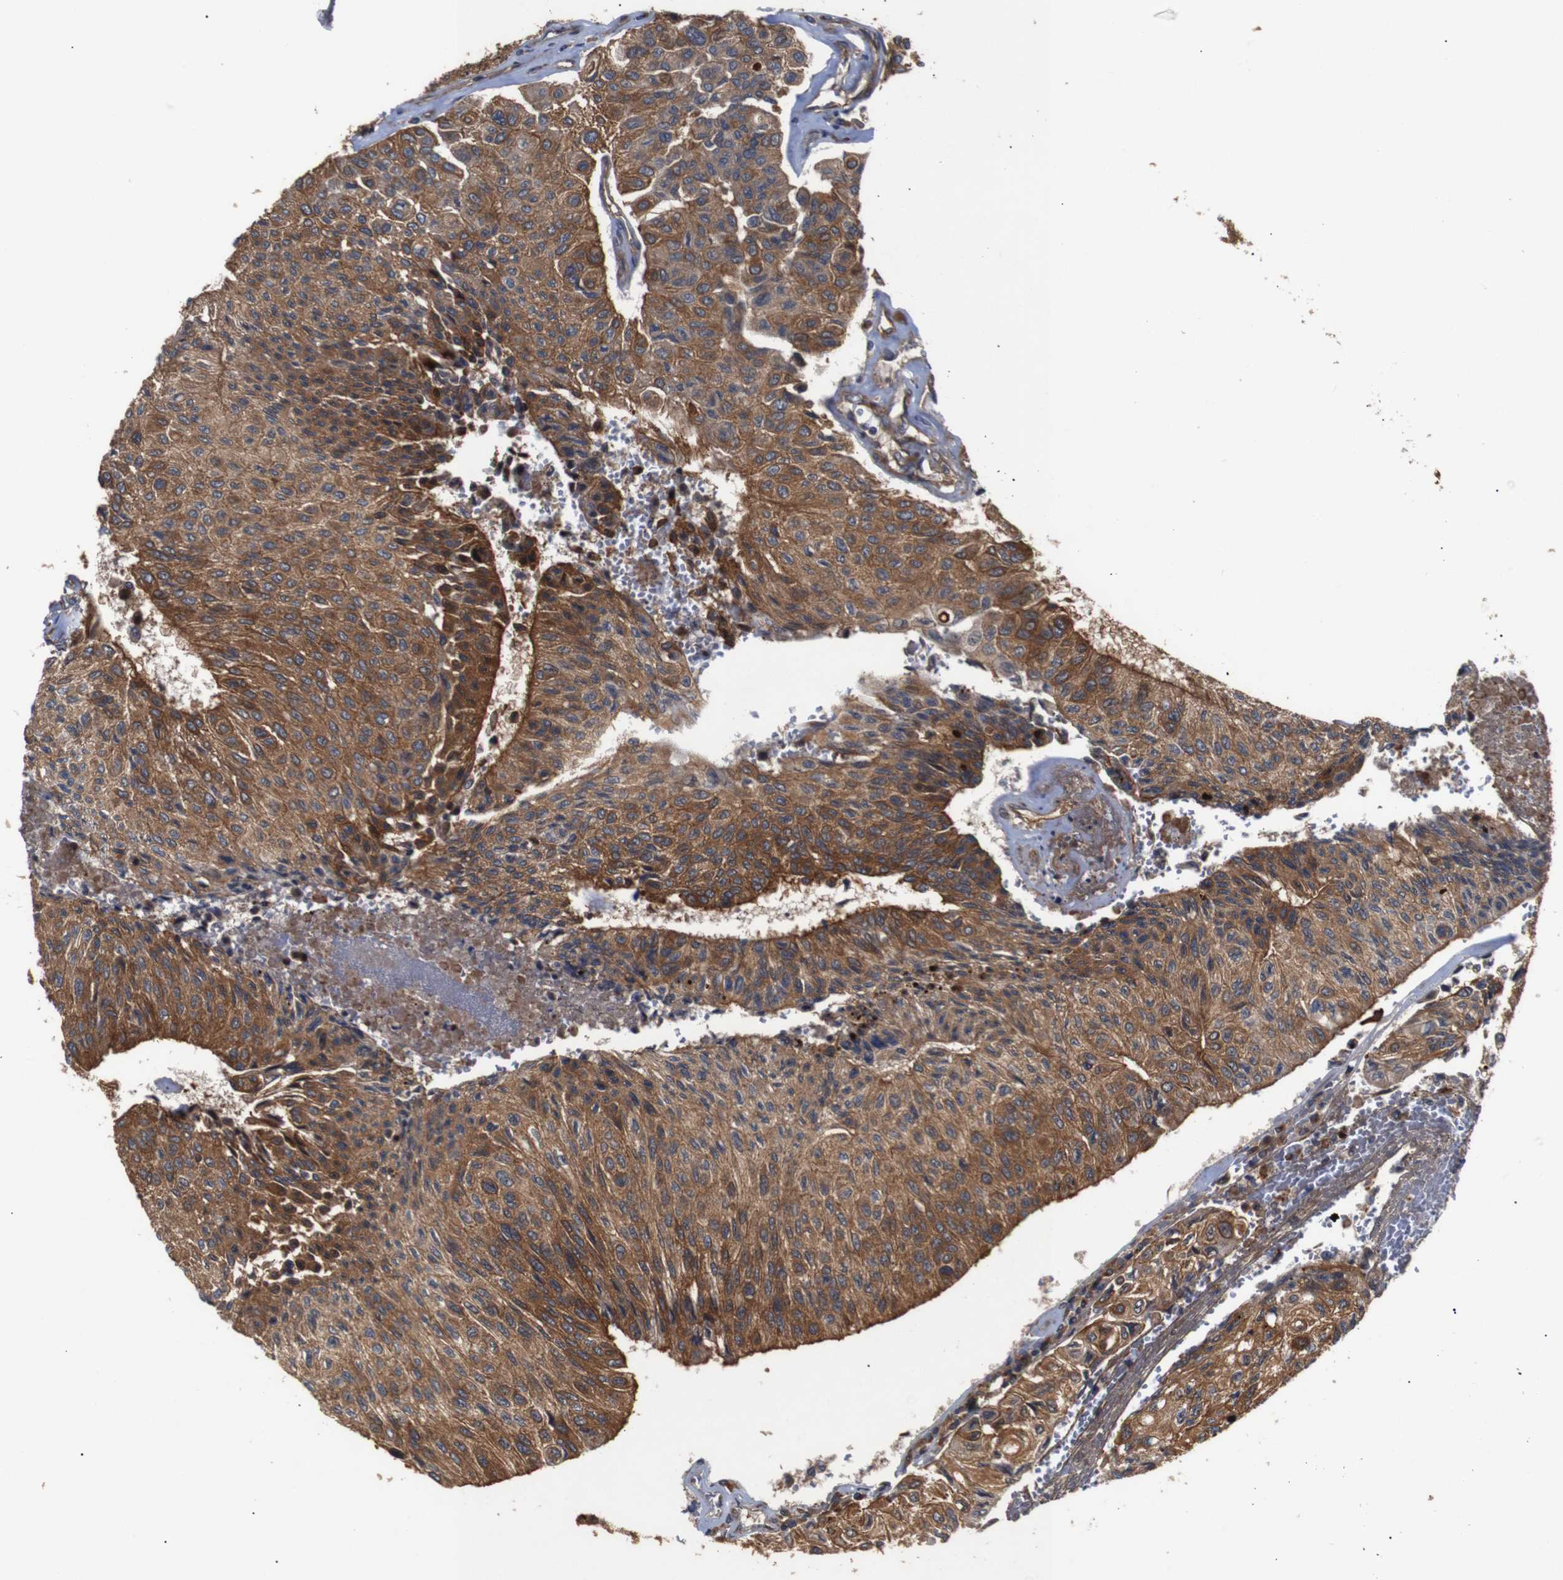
{"staining": {"intensity": "strong", "quantity": ">75%", "location": "cytoplasmic/membranous"}, "tissue": "urothelial cancer", "cell_type": "Tumor cells", "image_type": "cancer", "snomed": [{"axis": "morphology", "description": "Urothelial carcinoma, High grade"}, {"axis": "topography", "description": "Urinary bladder"}], "caption": "Urothelial cancer stained with a brown dye shows strong cytoplasmic/membranous positive positivity in about >75% of tumor cells.", "gene": "PAWR", "patient": {"sex": "male", "age": 66}}